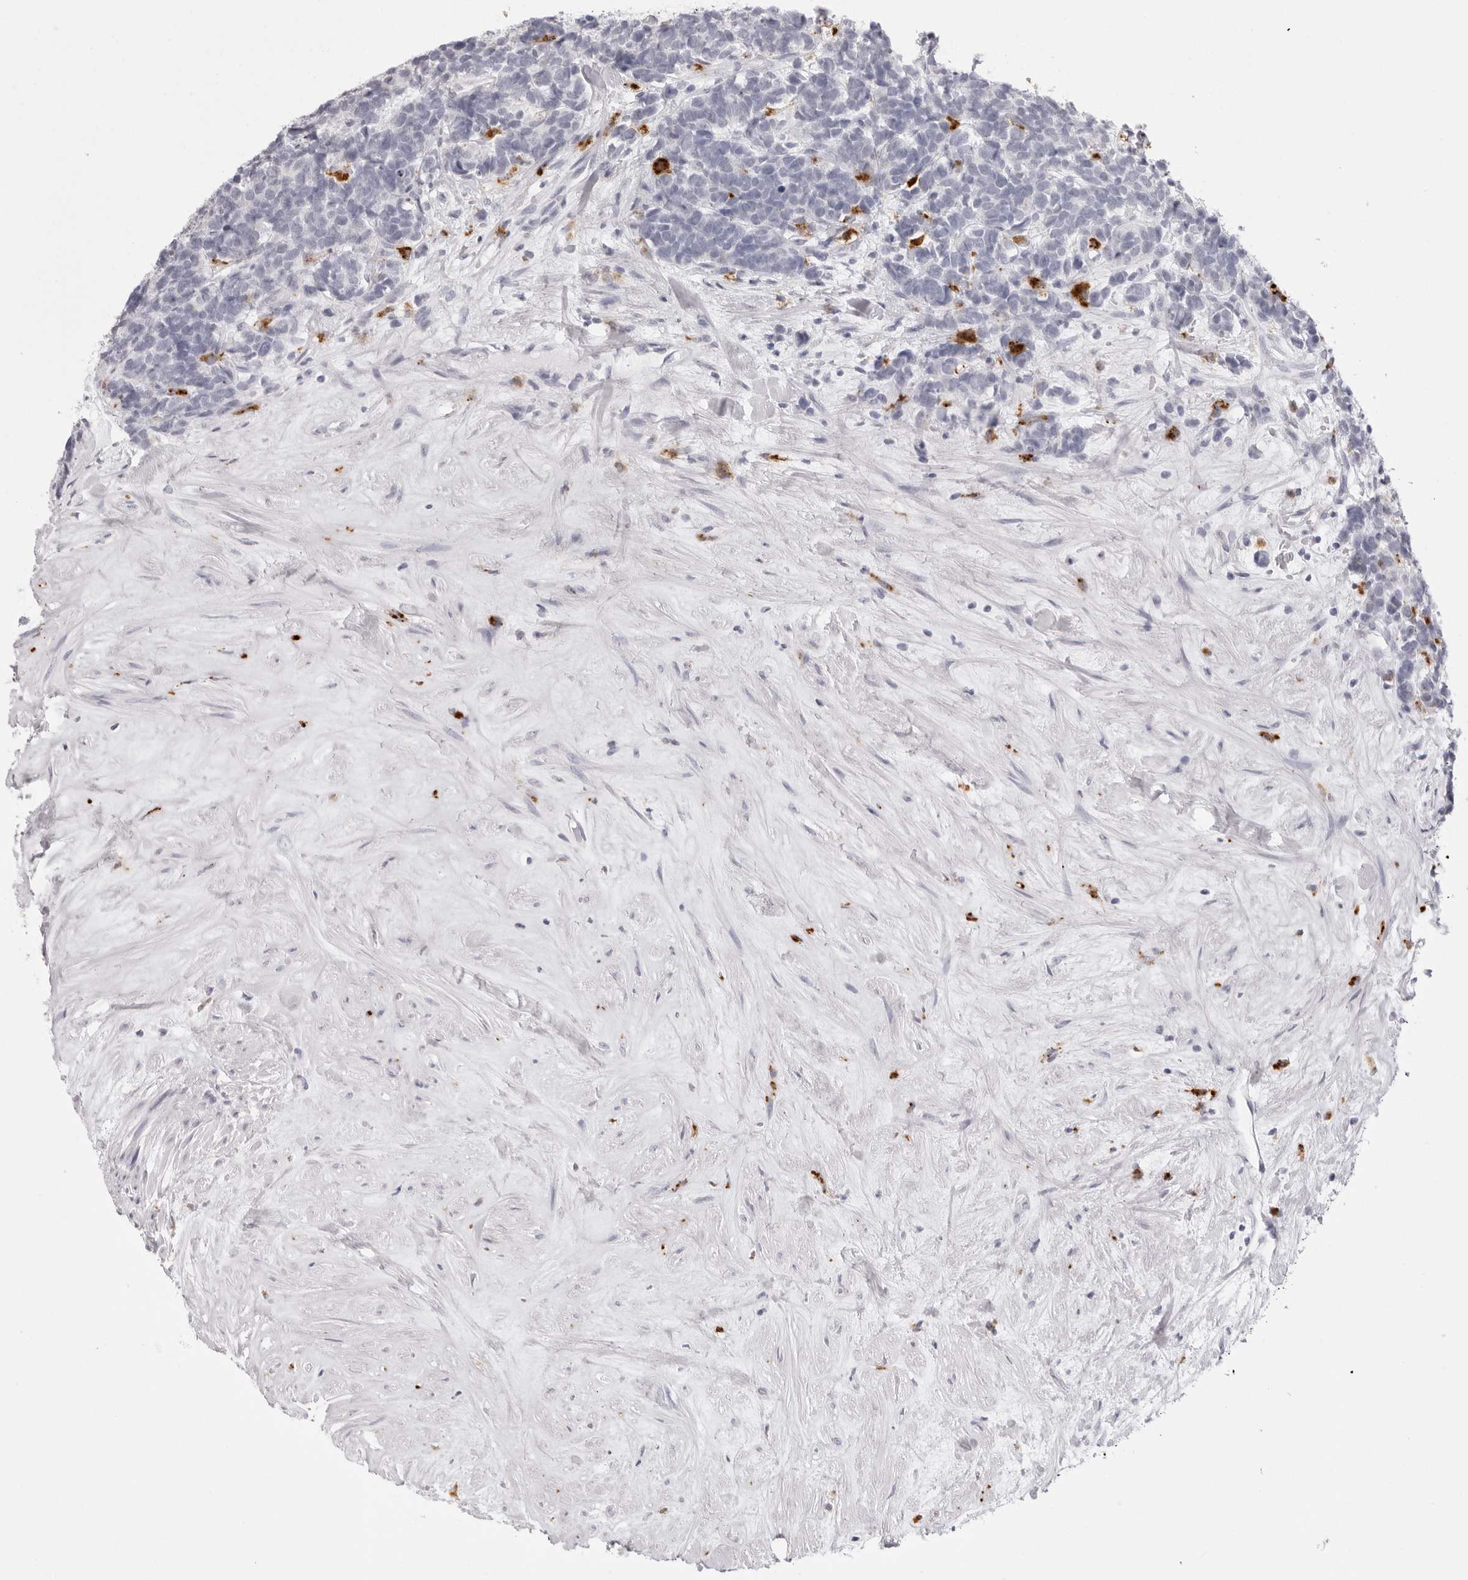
{"staining": {"intensity": "negative", "quantity": "none", "location": "none"}, "tissue": "carcinoid", "cell_type": "Tumor cells", "image_type": "cancer", "snomed": [{"axis": "morphology", "description": "Carcinoma, NOS"}, {"axis": "morphology", "description": "Carcinoid, malignant, NOS"}, {"axis": "topography", "description": "Urinary bladder"}], "caption": "Tumor cells show no significant positivity in carcinoid.", "gene": "IL25", "patient": {"sex": "male", "age": 57}}